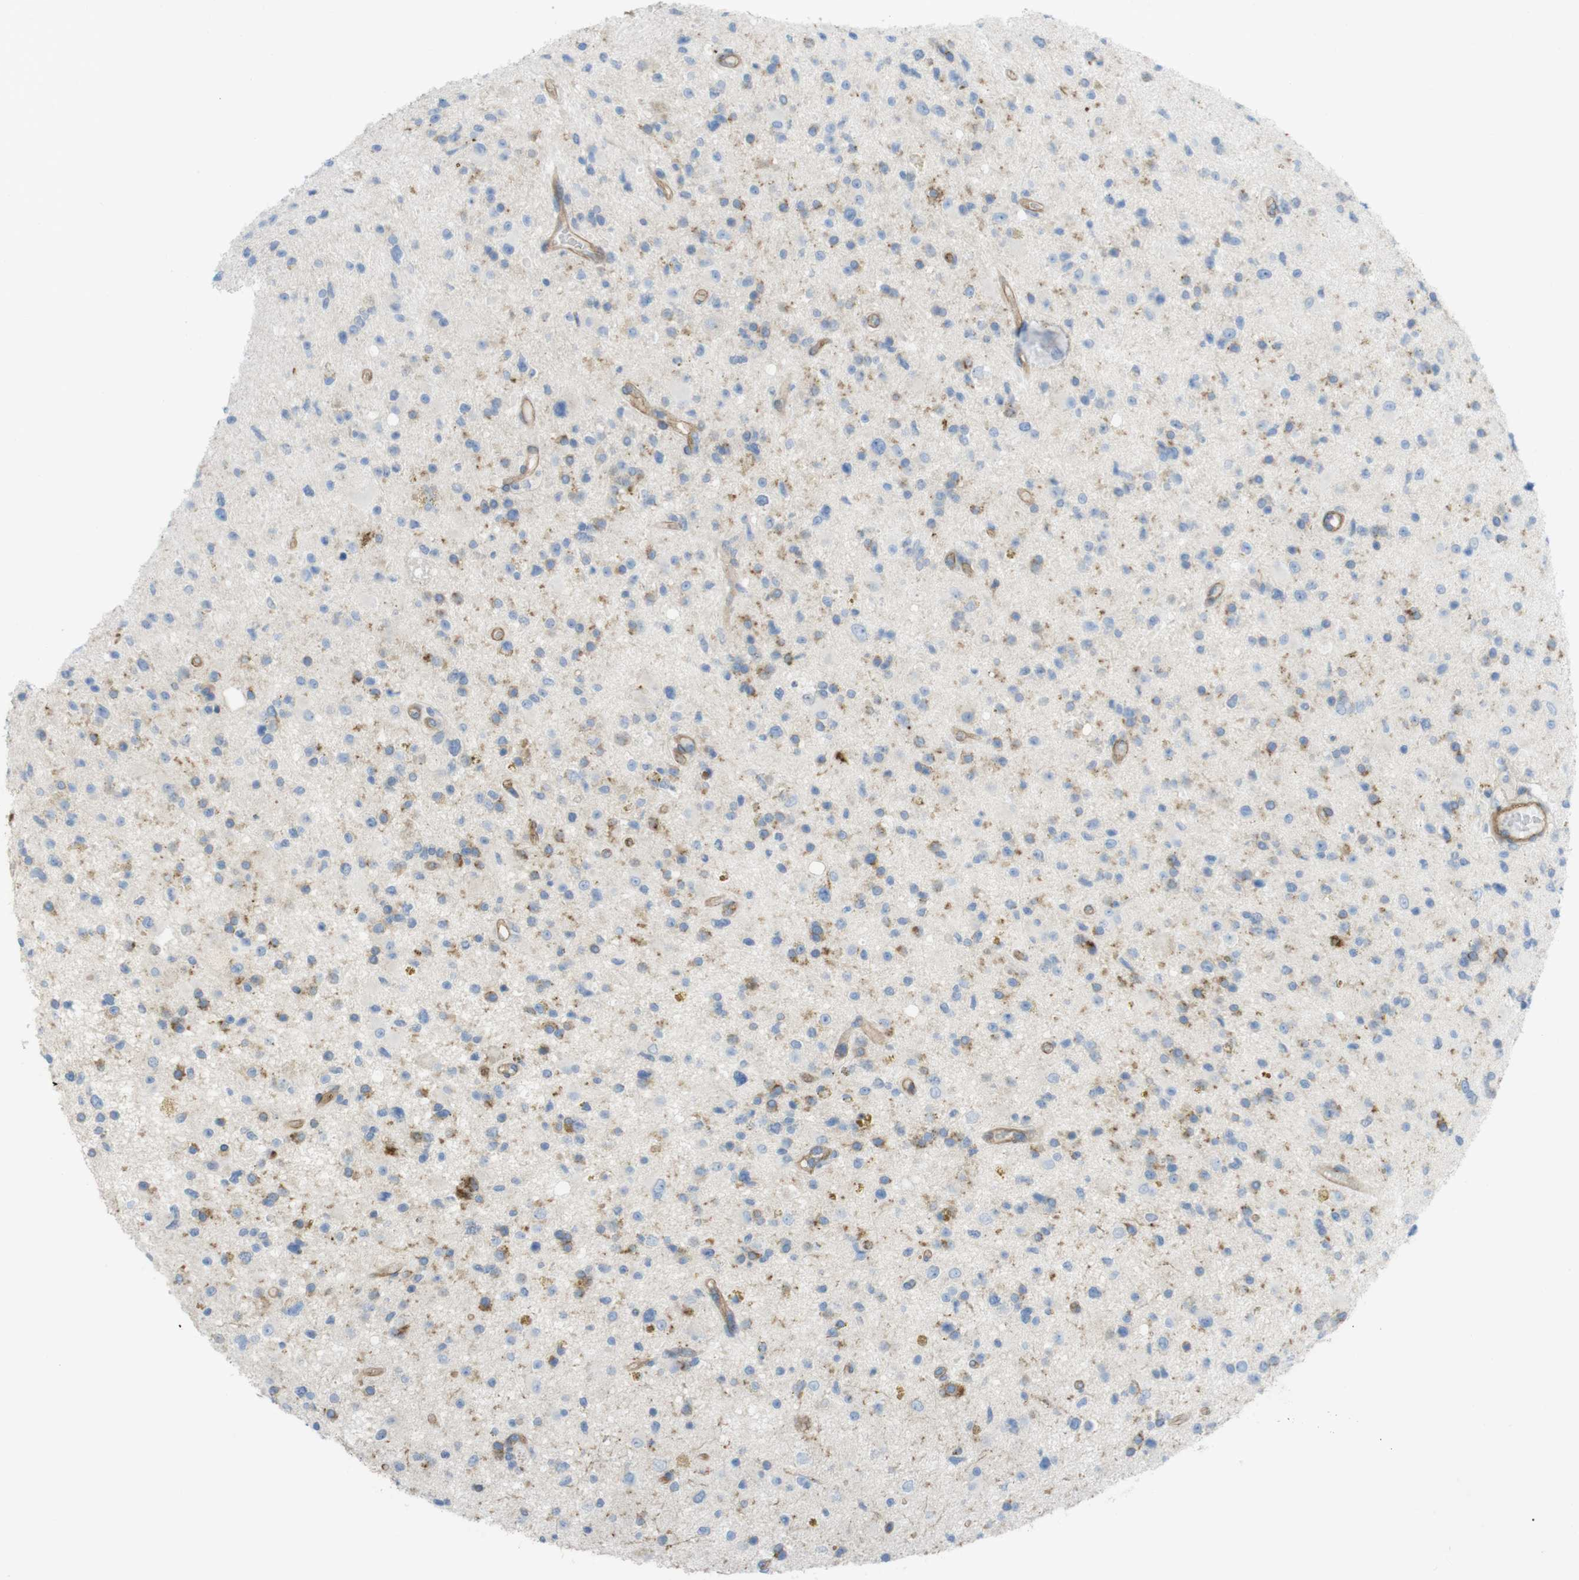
{"staining": {"intensity": "moderate", "quantity": "<25%", "location": "cytoplasmic/membranous"}, "tissue": "glioma", "cell_type": "Tumor cells", "image_type": "cancer", "snomed": [{"axis": "morphology", "description": "Glioma, malignant, High grade"}, {"axis": "topography", "description": "Brain"}], "caption": "DAB immunohistochemical staining of glioma exhibits moderate cytoplasmic/membranous protein positivity in about <25% of tumor cells. (brown staining indicates protein expression, while blue staining denotes nuclei).", "gene": "PREX2", "patient": {"sex": "male", "age": 33}}